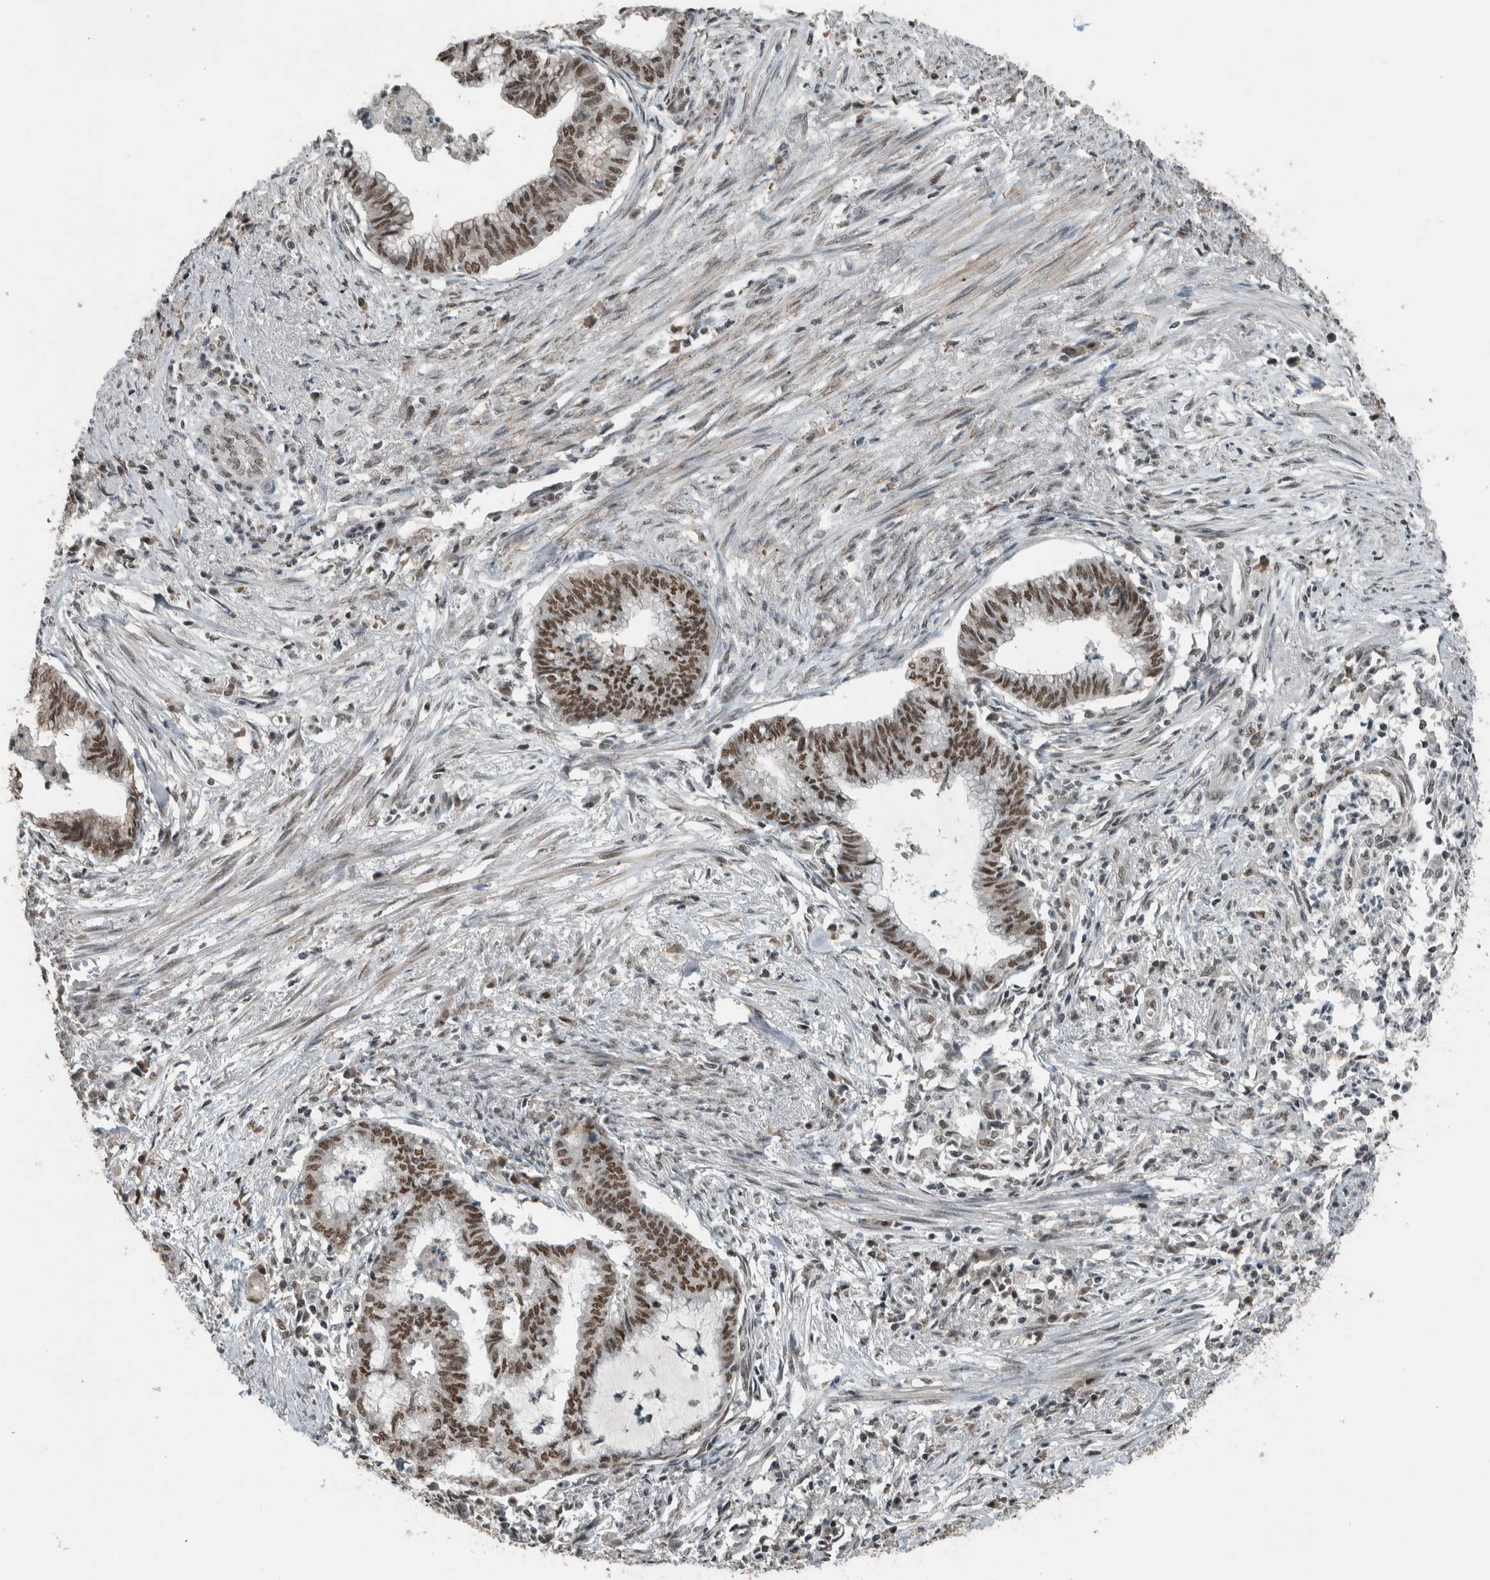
{"staining": {"intensity": "moderate", "quantity": ">75%", "location": "nuclear"}, "tissue": "endometrial cancer", "cell_type": "Tumor cells", "image_type": "cancer", "snomed": [{"axis": "morphology", "description": "Necrosis, NOS"}, {"axis": "morphology", "description": "Adenocarcinoma, NOS"}, {"axis": "topography", "description": "Endometrium"}], "caption": "An immunohistochemistry (IHC) photomicrograph of neoplastic tissue is shown. Protein staining in brown shows moderate nuclear positivity in endometrial adenocarcinoma within tumor cells.", "gene": "ZNF24", "patient": {"sex": "female", "age": 79}}